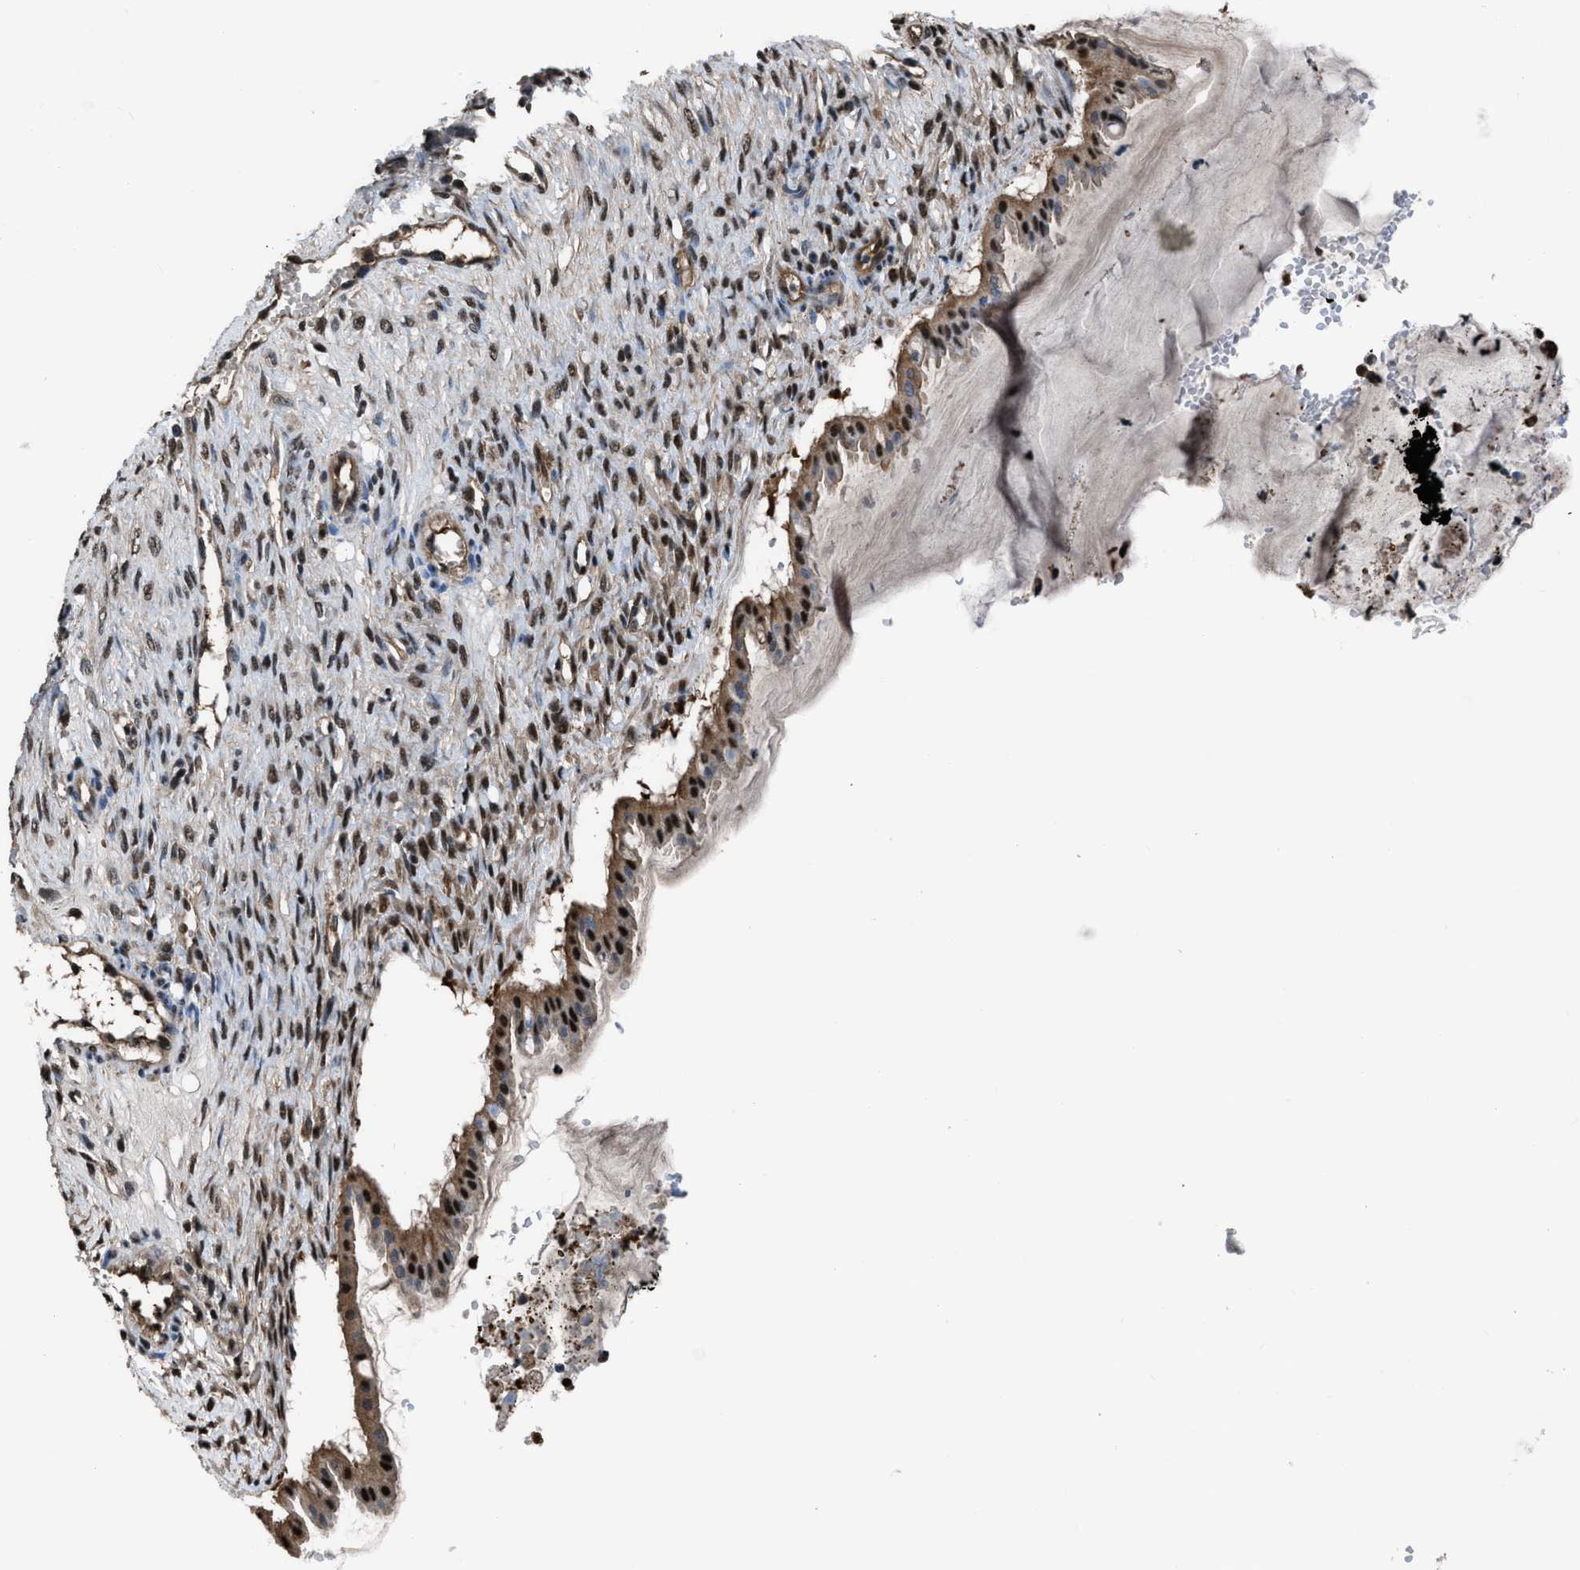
{"staining": {"intensity": "moderate", "quantity": ">75%", "location": "cytoplasmic/membranous,nuclear"}, "tissue": "ovarian cancer", "cell_type": "Tumor cells", "image_type": "cancer", "snomed": [{"axis": "morphology", "description": "Cystadenocarcinoma, mucinous, NOS"}, {"axis": "topography", "description": "Ovary"}], "caption": "Immunohistochemical staining of human ovarian cancer (mucinous cystadenocarcinoma) displays medium levels of moderate cytoplasmic/membranous and nuclear positivity in approximately >75% of tumor cells.", "gene": "FNTA", "patient": {"sex": "female", "age": 73}}